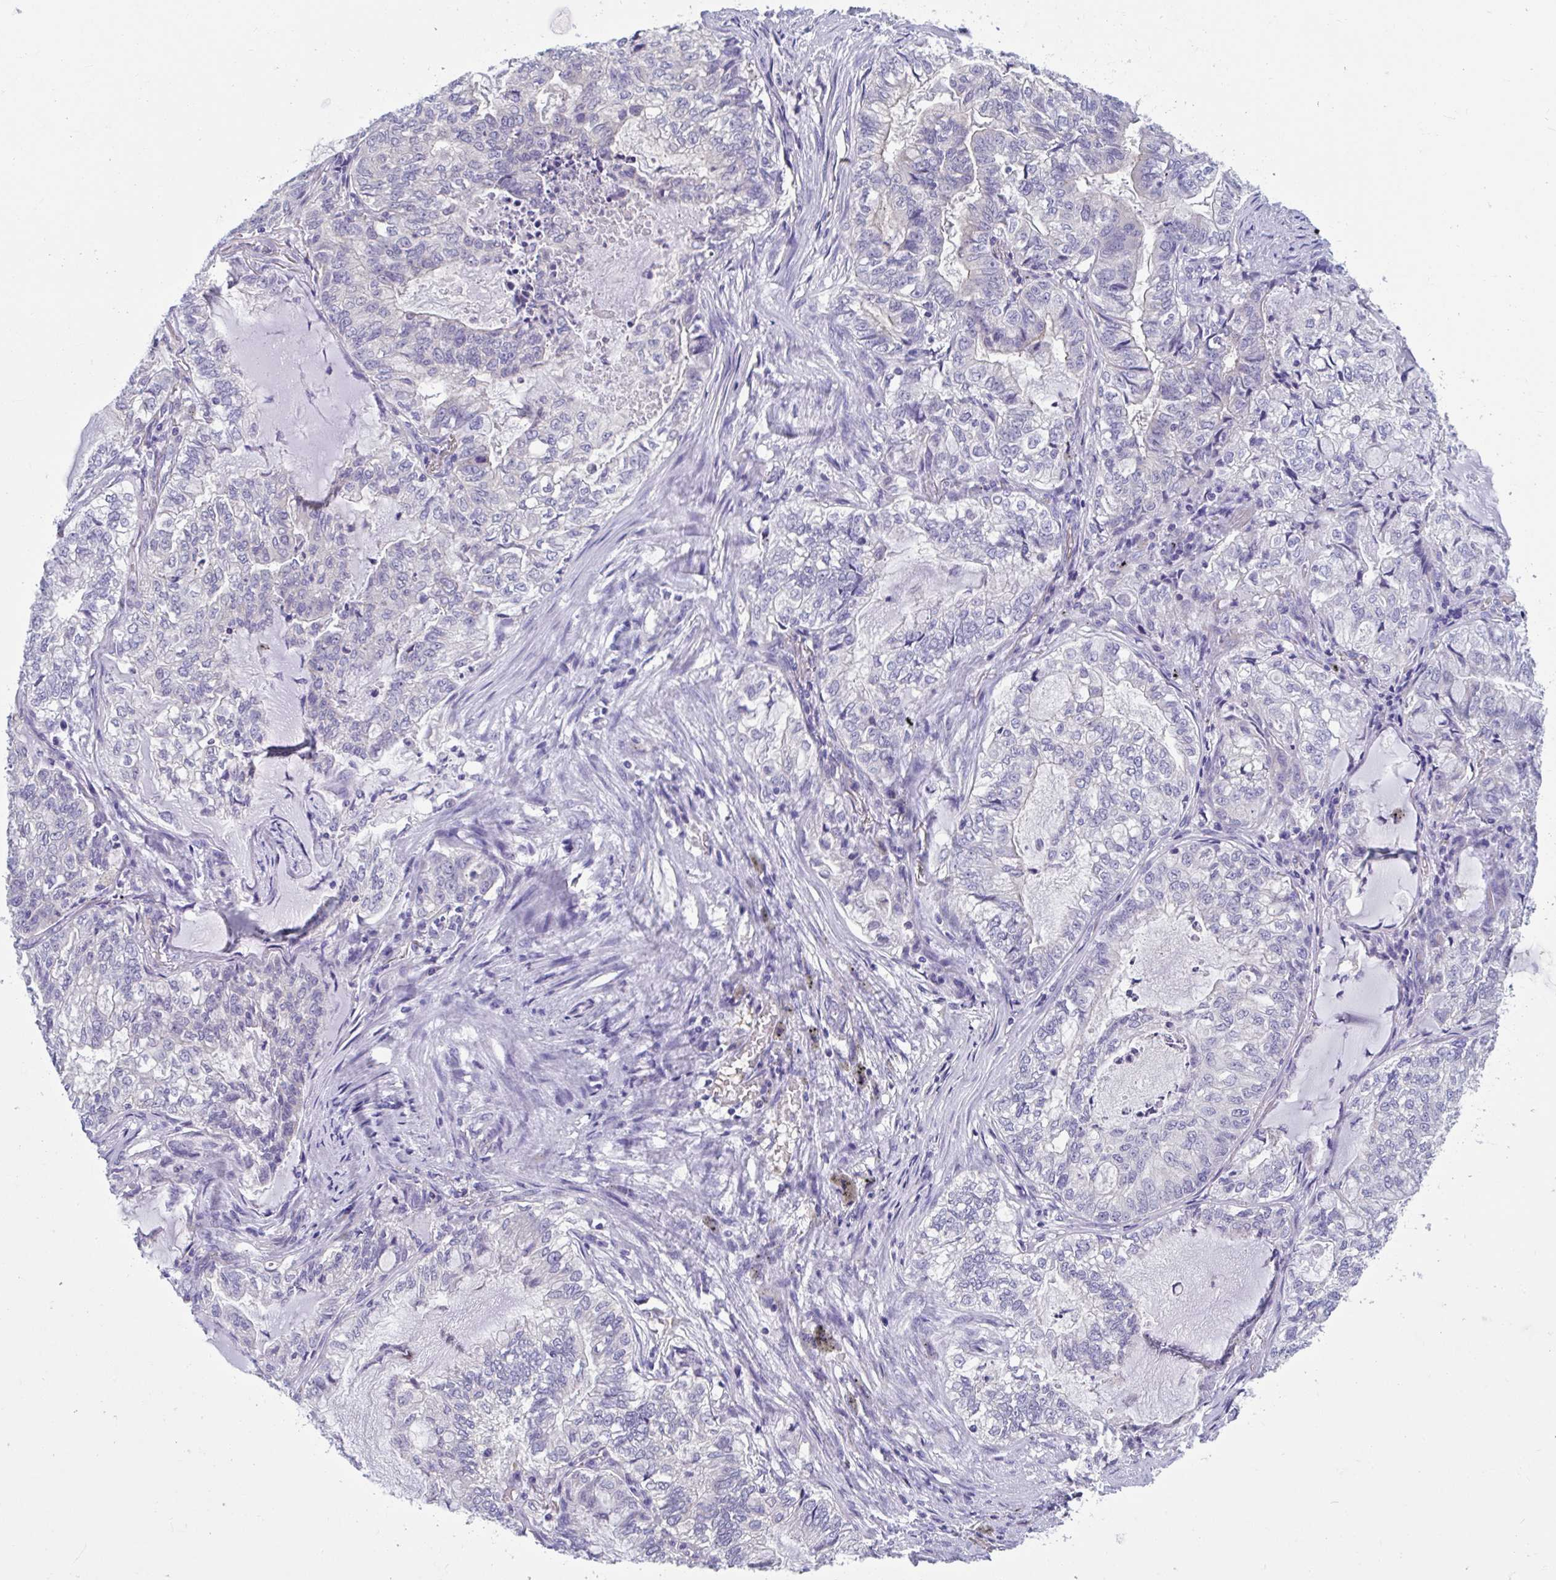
{"staining": {"intensity": "negative", "quantity": "none", "location": "none"}, "tissue": "lung cancer", "cell_type": "Tumor cells", "image_type": "cancer", "snomed": [{"axis": "morphology", "description": "Adenocarcinoma, NOS"}, {"axis": "topography", "description": "Lymph node"}, {"axis": "topography", "description": "Lung"}], "caption": "Immunohistochemistry histopathology image of human lung cancer stained for a protein (brown), which reveals no expression in tumor cells.", "gene": "TTC30B", "patient": {"sex": "male", "age": 66}}